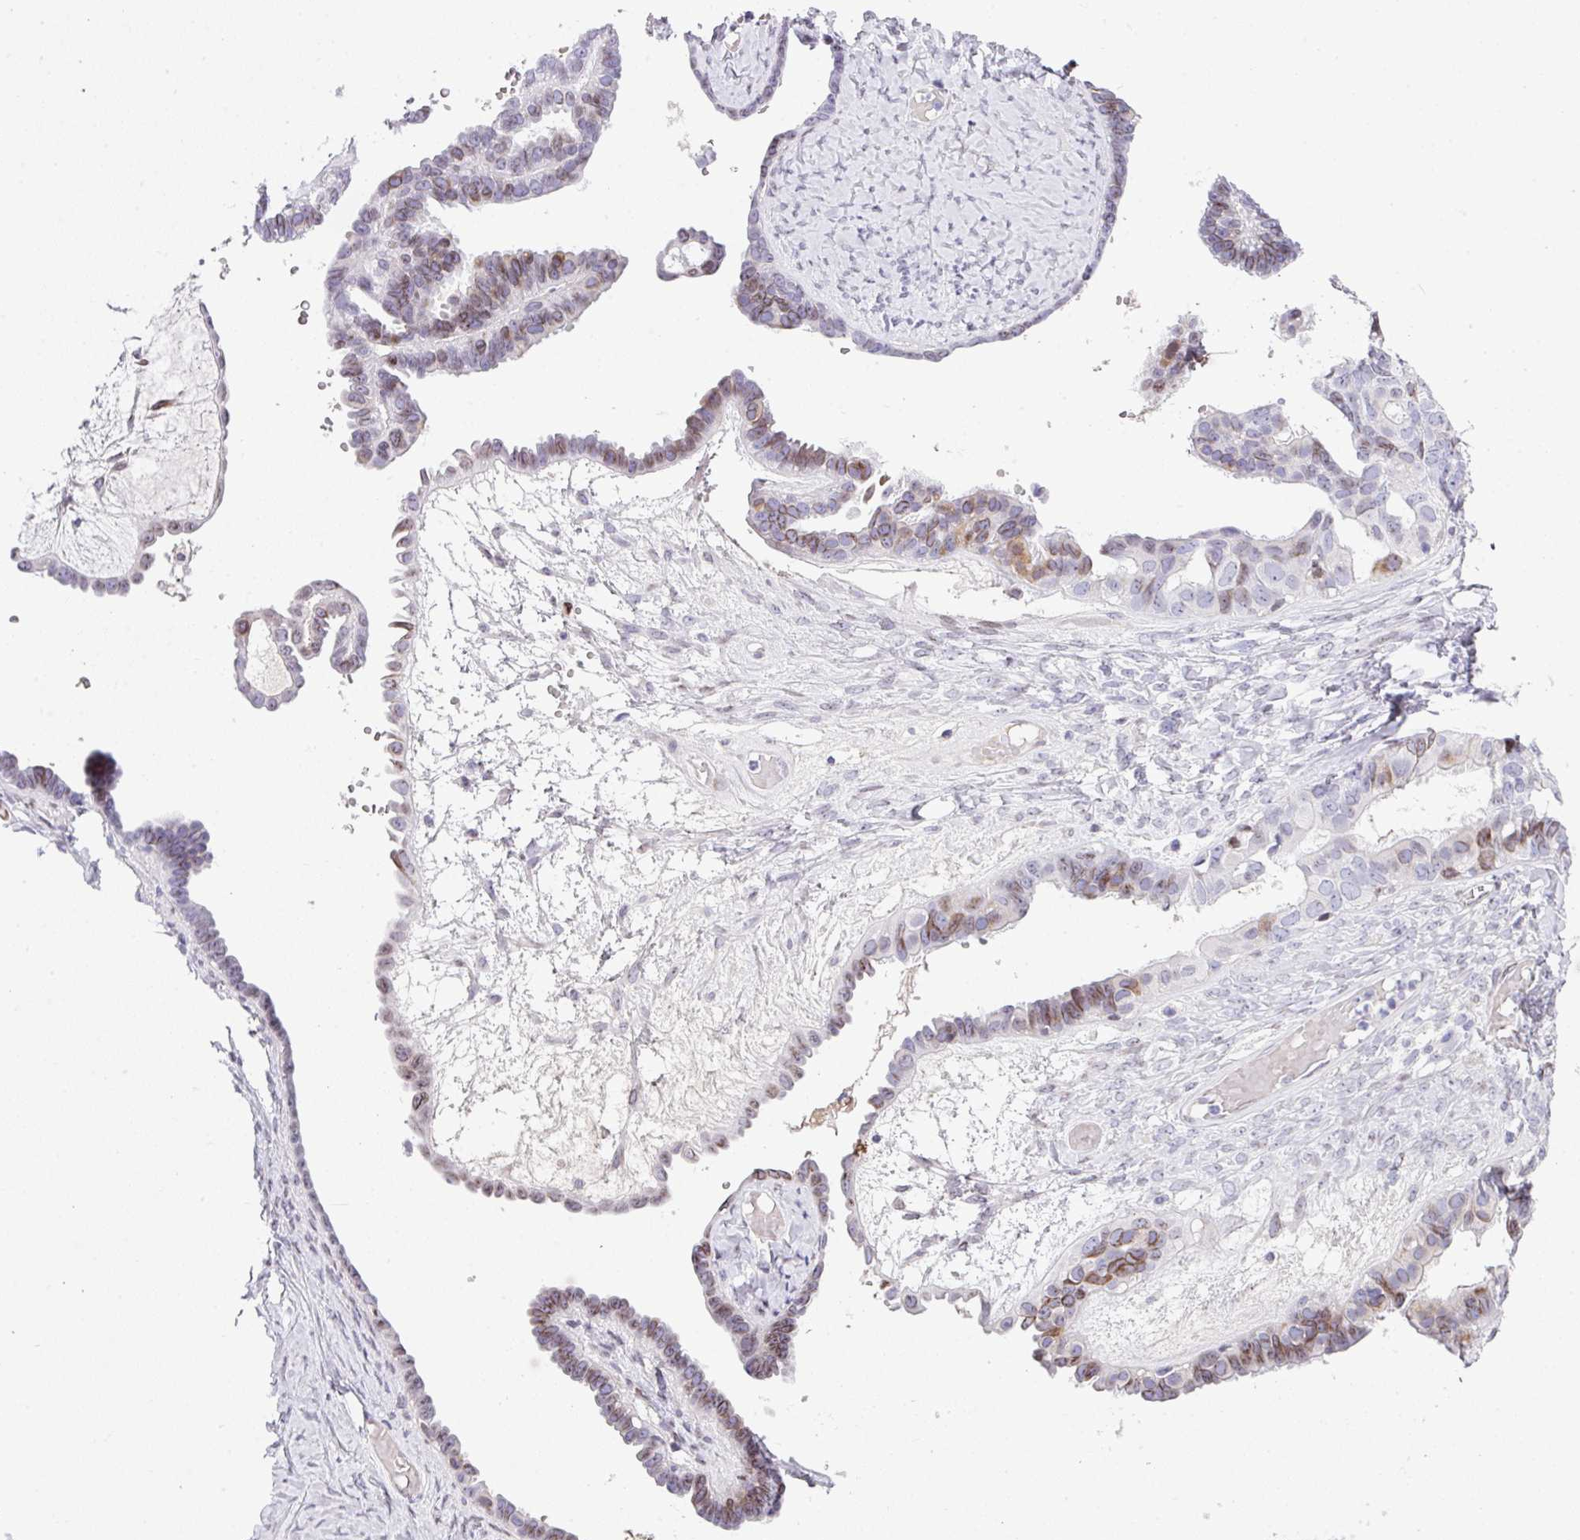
{"staining": {"intensity": "moderate", "quantity": "25%-75%", "location": "cytoplasmic/membranous,nuclear"}, "tissue": "ovarian cancer", "cell_type": "Tumor cells", "image_type": "cancer", "snomed": [{"axis": "morphology", "description": "Cystadenocarcinoma, serous, NOS"}, {"axis": "topography", "description": "Ovary"}], "caption": "Tumor cells display medium levels of moderate cytoplasmic/membranous and nuclear expression in approximately 25%-75% of cells in human ovarian cancer.", "gene": "PLK1", "patient": {"sex": "female", "age": 69}}